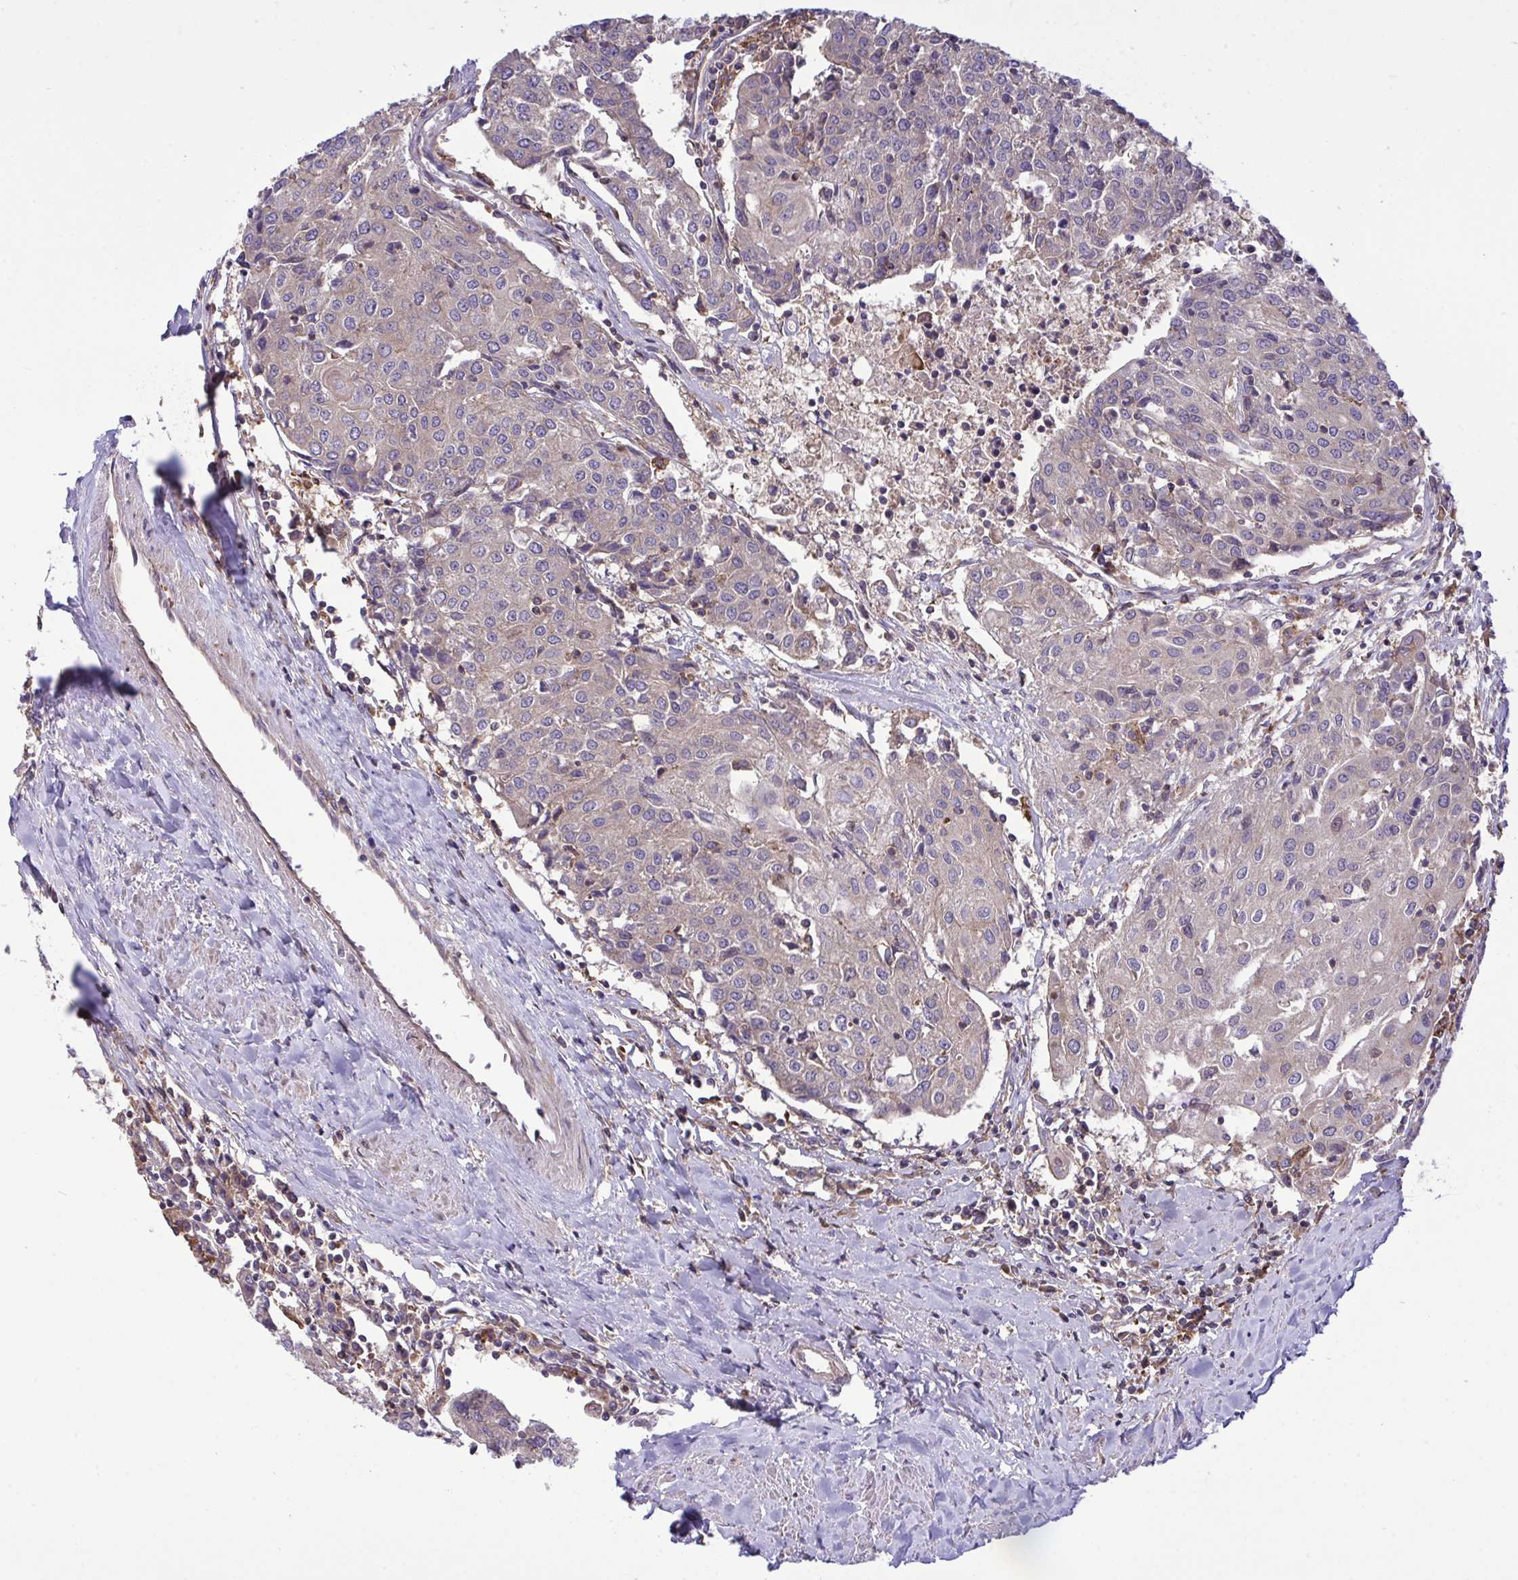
{"staining": {"intensity": "negative", "quantity": "none", "location": "none"}, "tissue": "urothelial cancer", "cell_type": "Tumor cells", "image_type": "cancer", "snomed": [{"axis": "morphology", "description": "Urothelial carcinoma, High grade"}, {"axis": "topography", "description": "Urinary bladder"}], "caption": "The immunohistochemistry photomicrograph has no significant staining in tumor cells of urothelial carcinoma (high-grade) tissue.", "gene": "GRB14", "patient": {"sex": "female", "age": 85}}